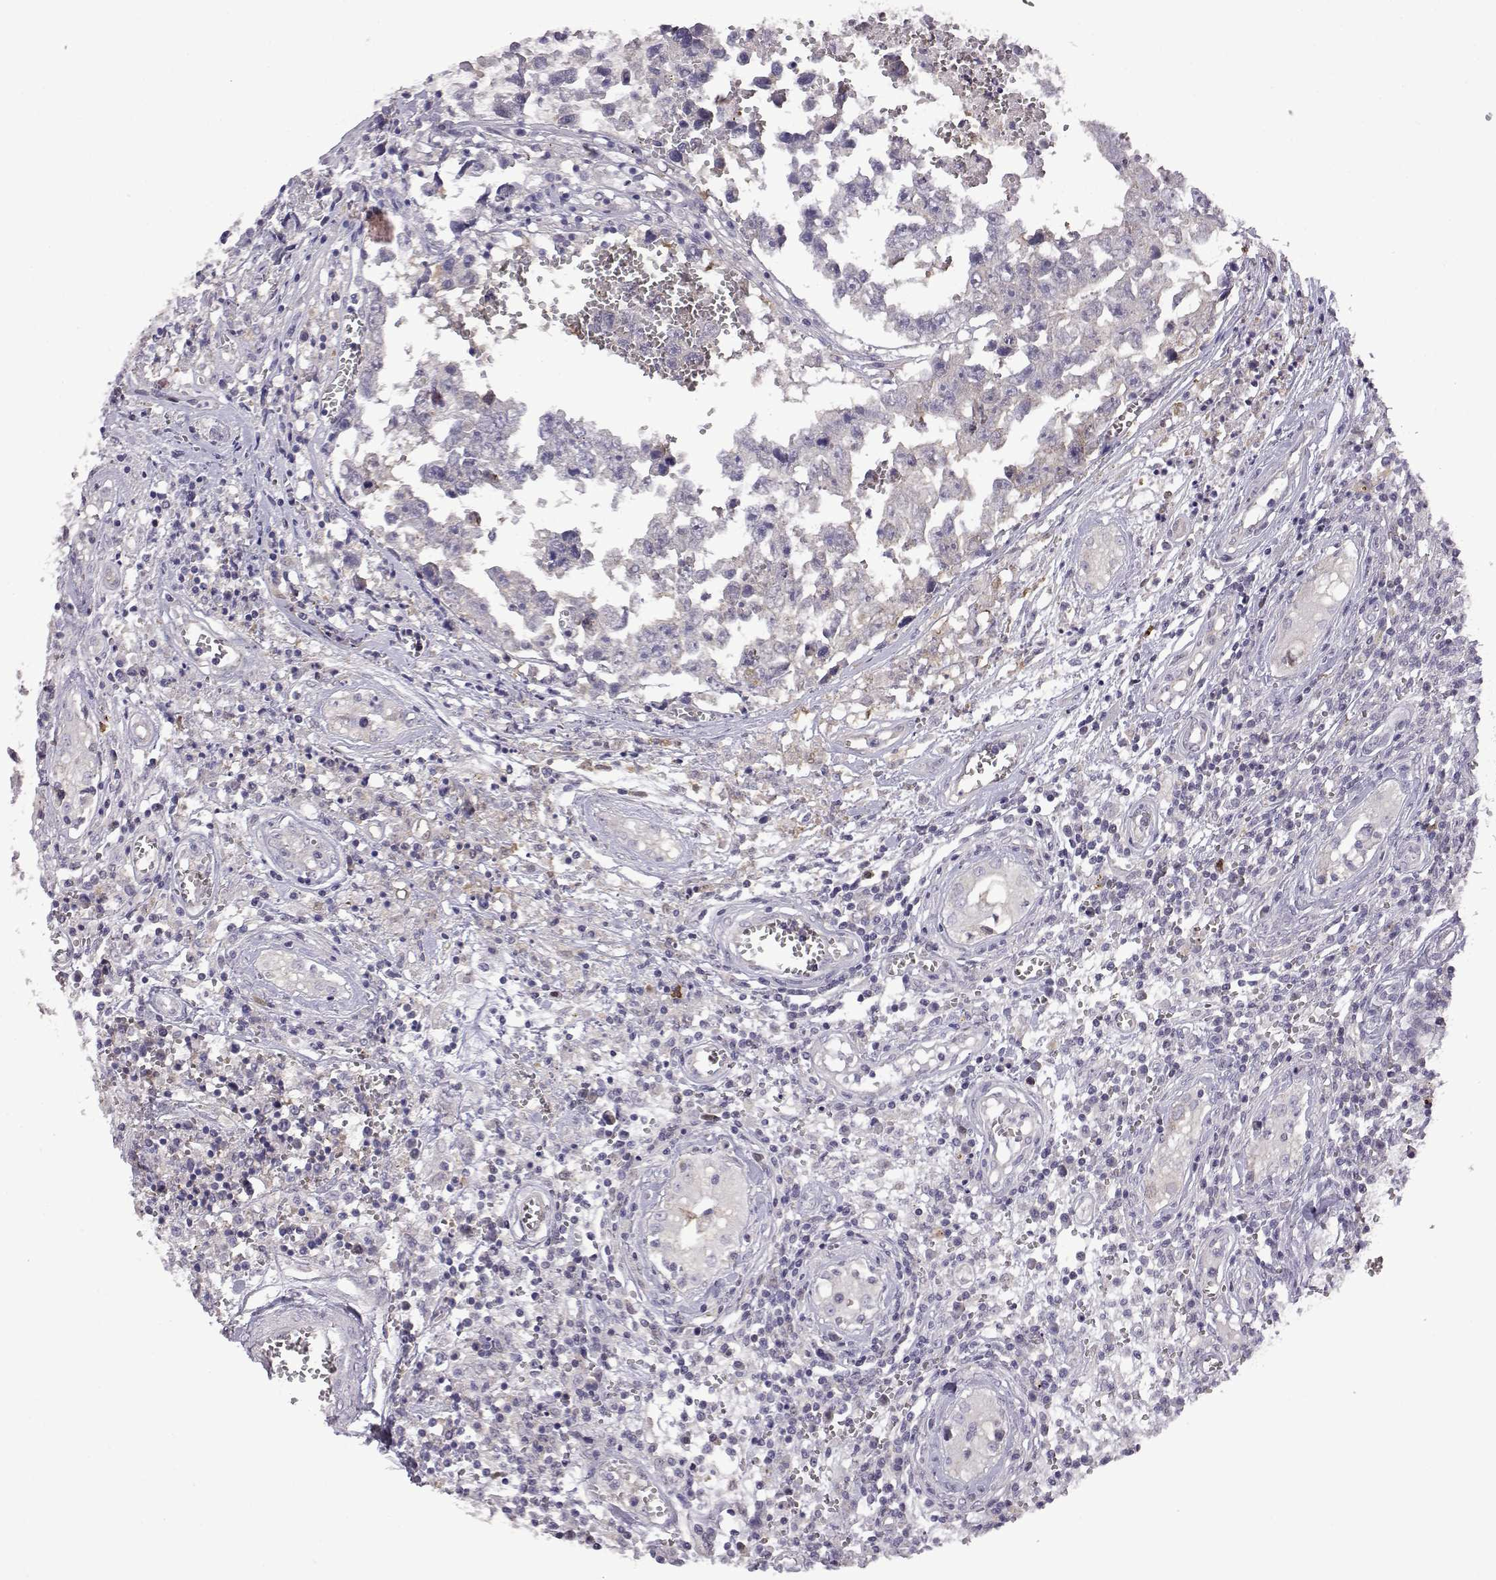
{"staining": {"intensity": "negative", "quantity": "none", "location": "none"}, "tissue": "testis cancer", "cell_type": "Tumor cells", "image_type": "cancer", "snomed": [{"axis": "morphology", "description": "Carcinoma, Embryonal, NOS"}, {"axis": "topography", "description": "Testis"}], "caption": "Histopathology image shows no protein positivity in tumor cells of embryonal carcinoma (testis) tissue.", "gene": "VGF", "patient": {"sex": "male", "age": 36}}